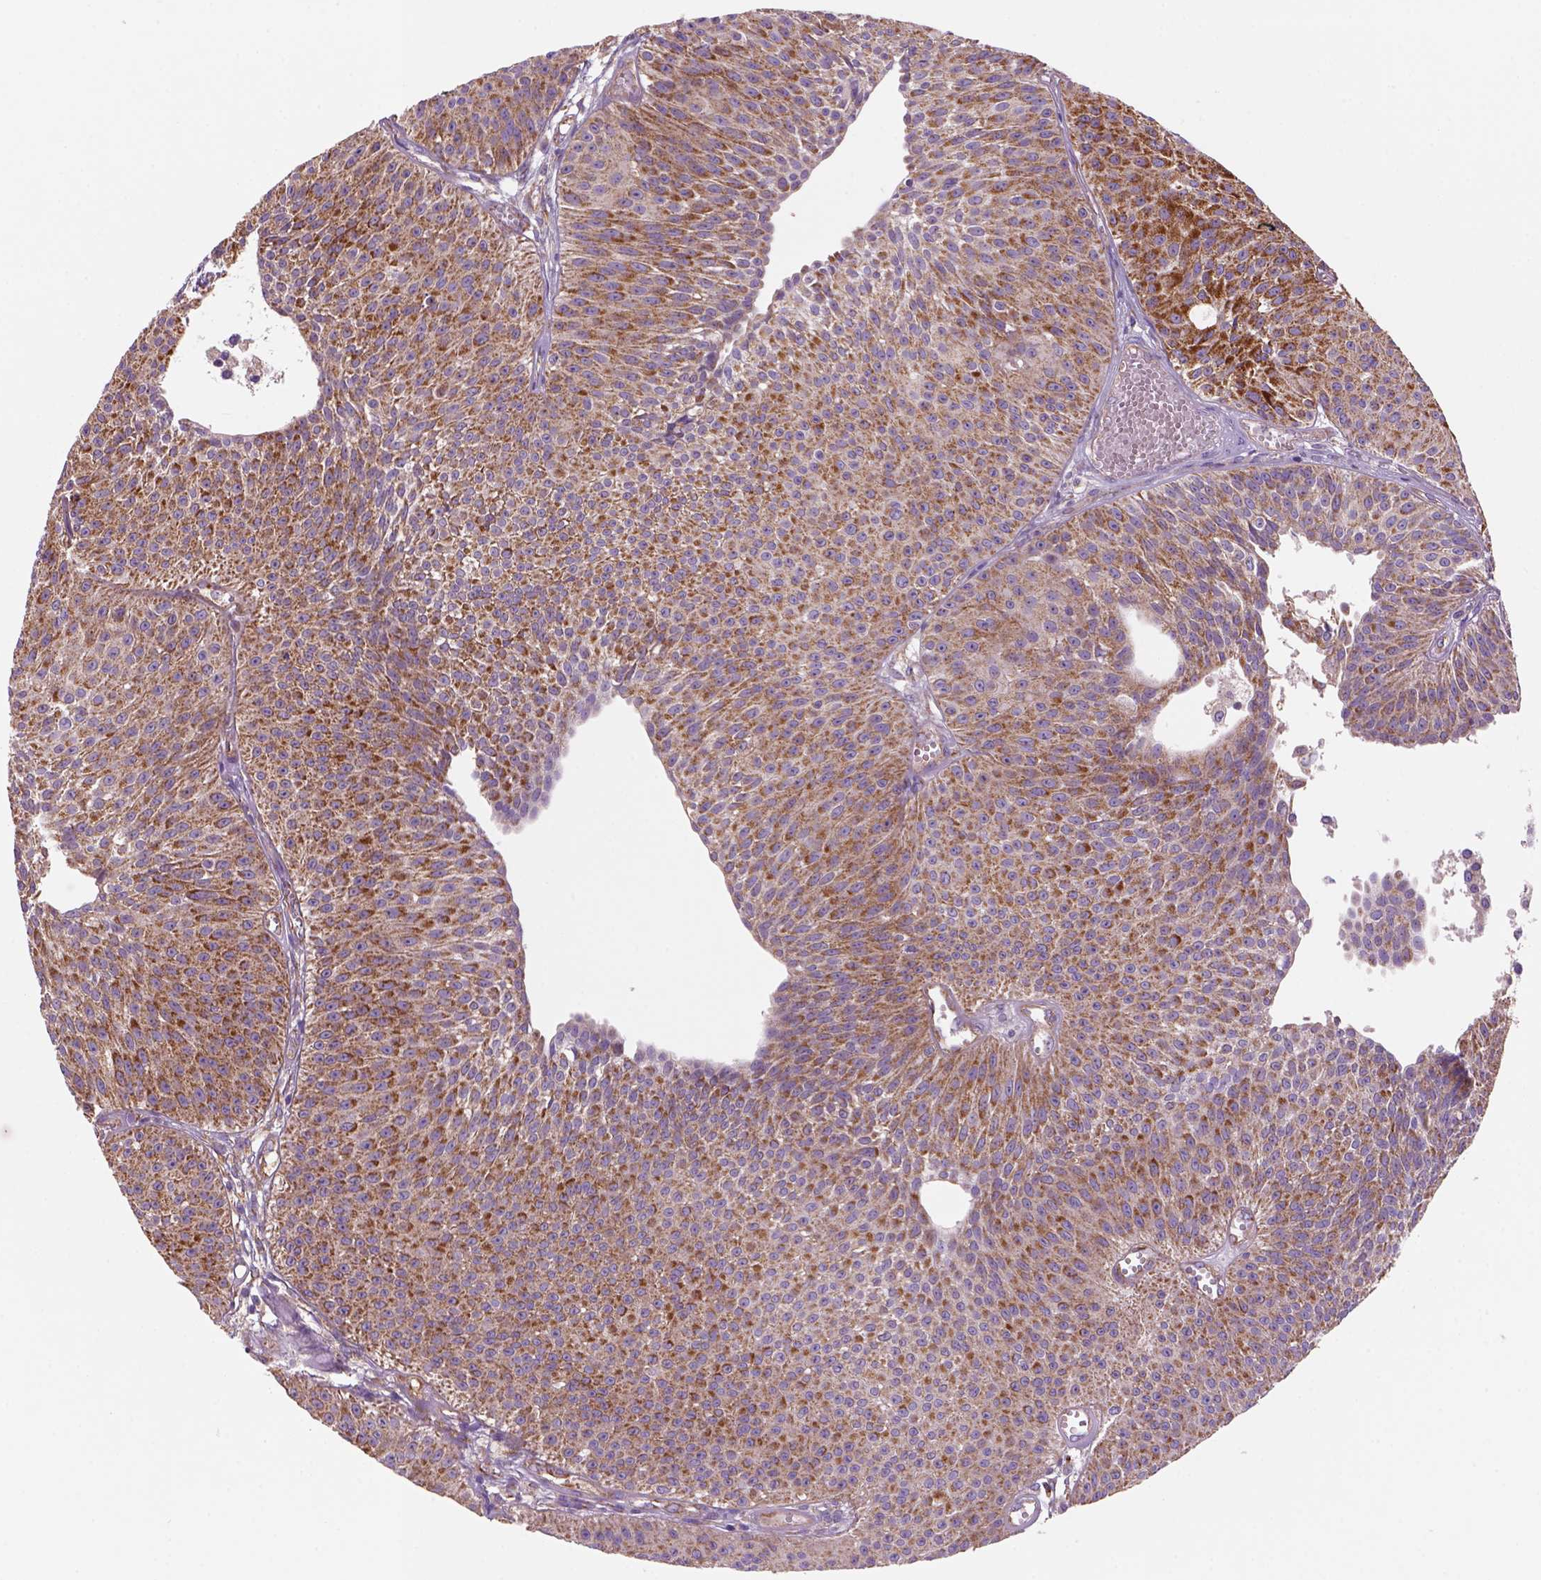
{"staining": {"intensity": "strong", "quantity": "<25%", "location": "cytoplasmic/membranous"}, "tissue": "urothelial cancer", "cell_type": "Tumor cells", "image_type": "cancer", "snomed": [{"axis": "morphology", "description": "Urothelial carcinoma, Low grade"}, {"axis": "topography", "description": "Urinary bladder"}], "caption": "Immunohistochemistry of human low-grade urothelial carcinoma exhibits medium levels of strong cytoplasmic/membranous positivity in about <25% of tumor cells.", "gene": "WARS2", "patient": {"sex": "male", "age": 63}}